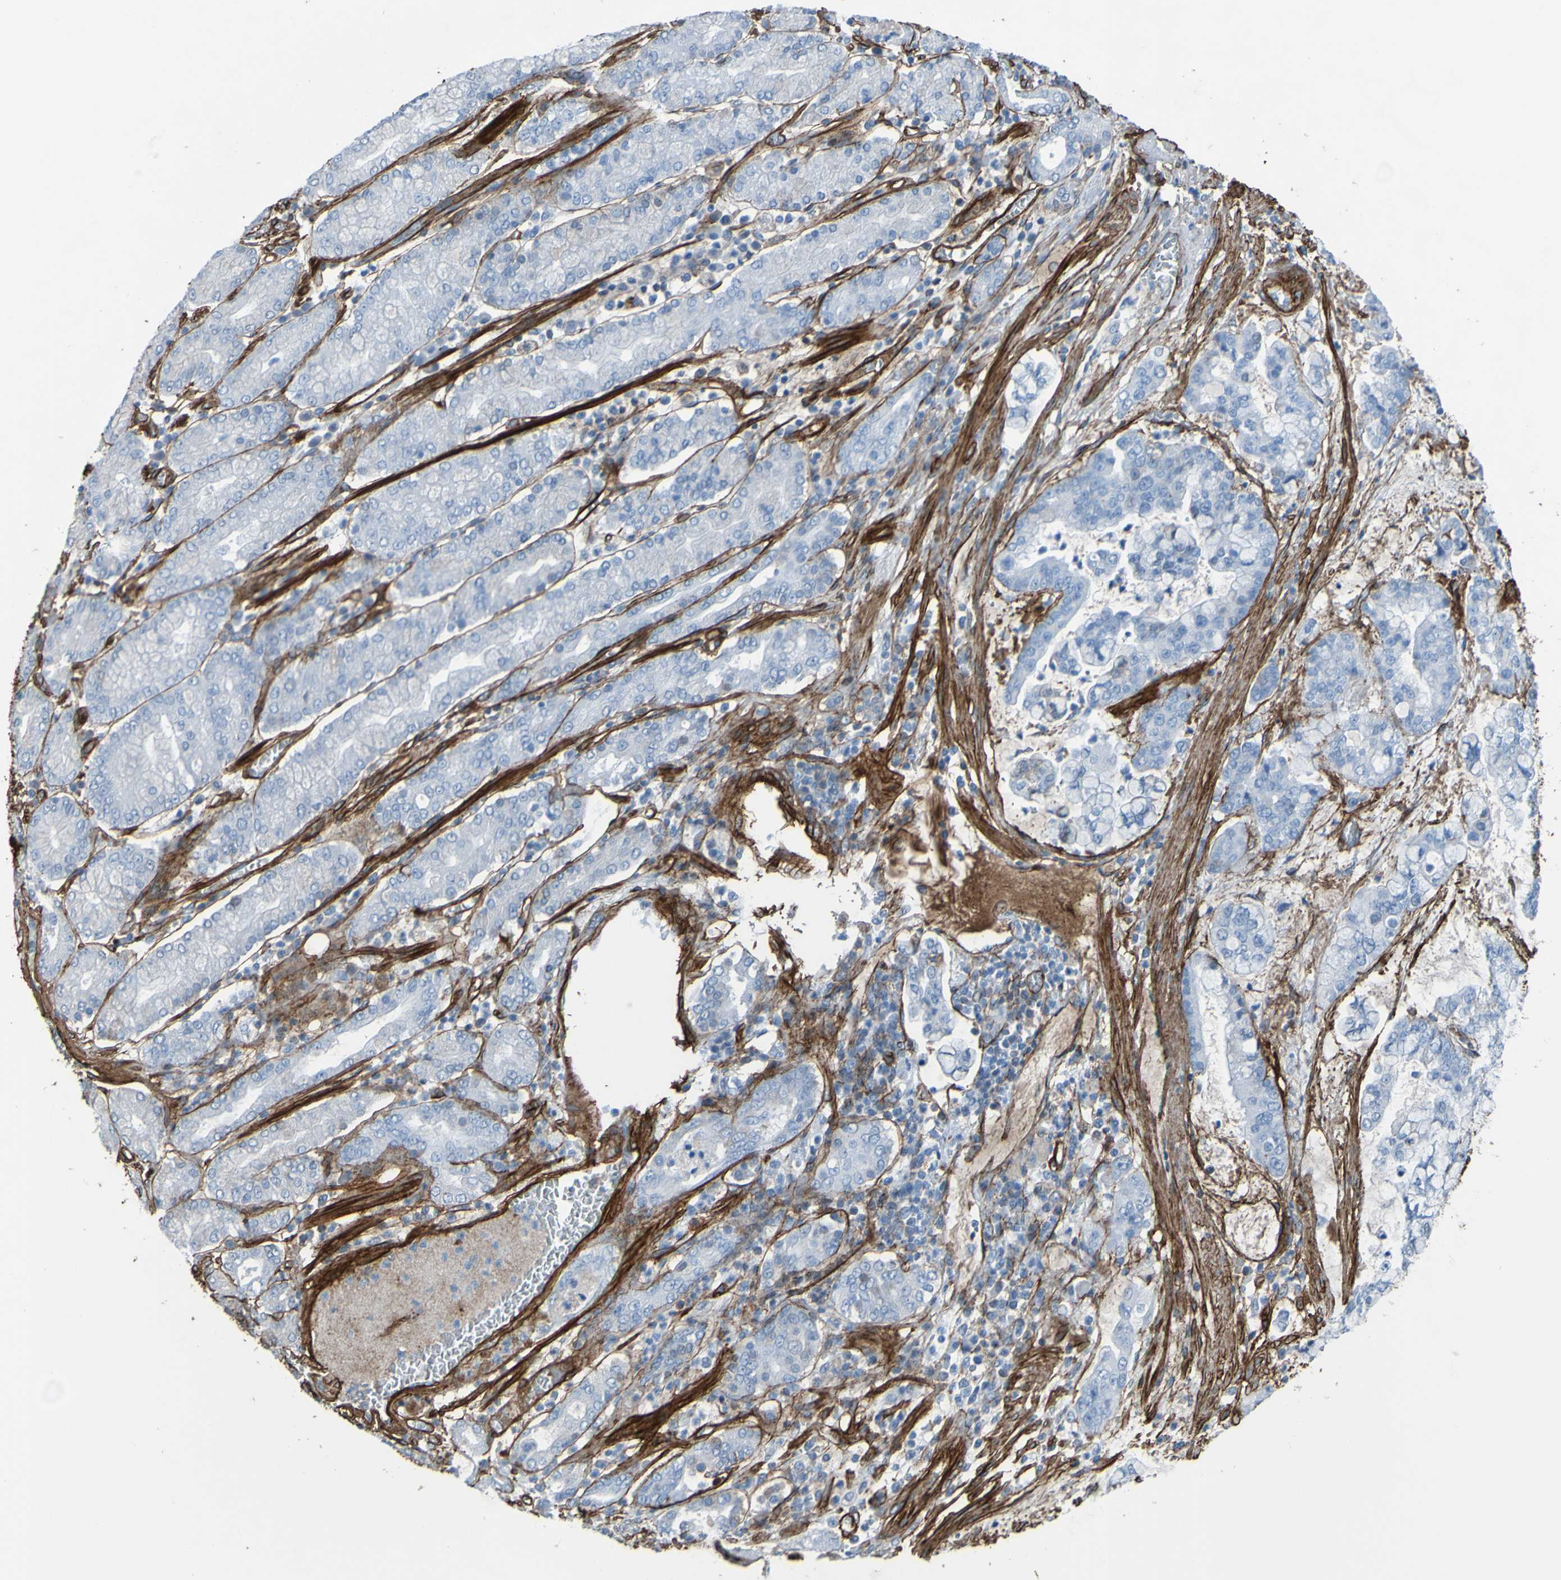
{"staining": {"intensity": "negative", "quantity": "none", "location": "none"}, "tissue": "stomach cancer", "cell_type": "Tumor cells", "image_type": "cancer", "snomed": [{"axis": "morphology", "description": "Normal tissue, NOS"}, {"axis": "morphology", "description": "Adenocarcinoma, NOS"}, {"axis": "topography", "description": "Stomach, upper"}, {"axis": "topography", "description": "Stomach"}], "caption": "Human stomach cancer stained for a protein using immunohistochemistry displays no staining in tumor cells.", "gene": "COL4A2", "patient": {"sex": "male", "age": 76}}